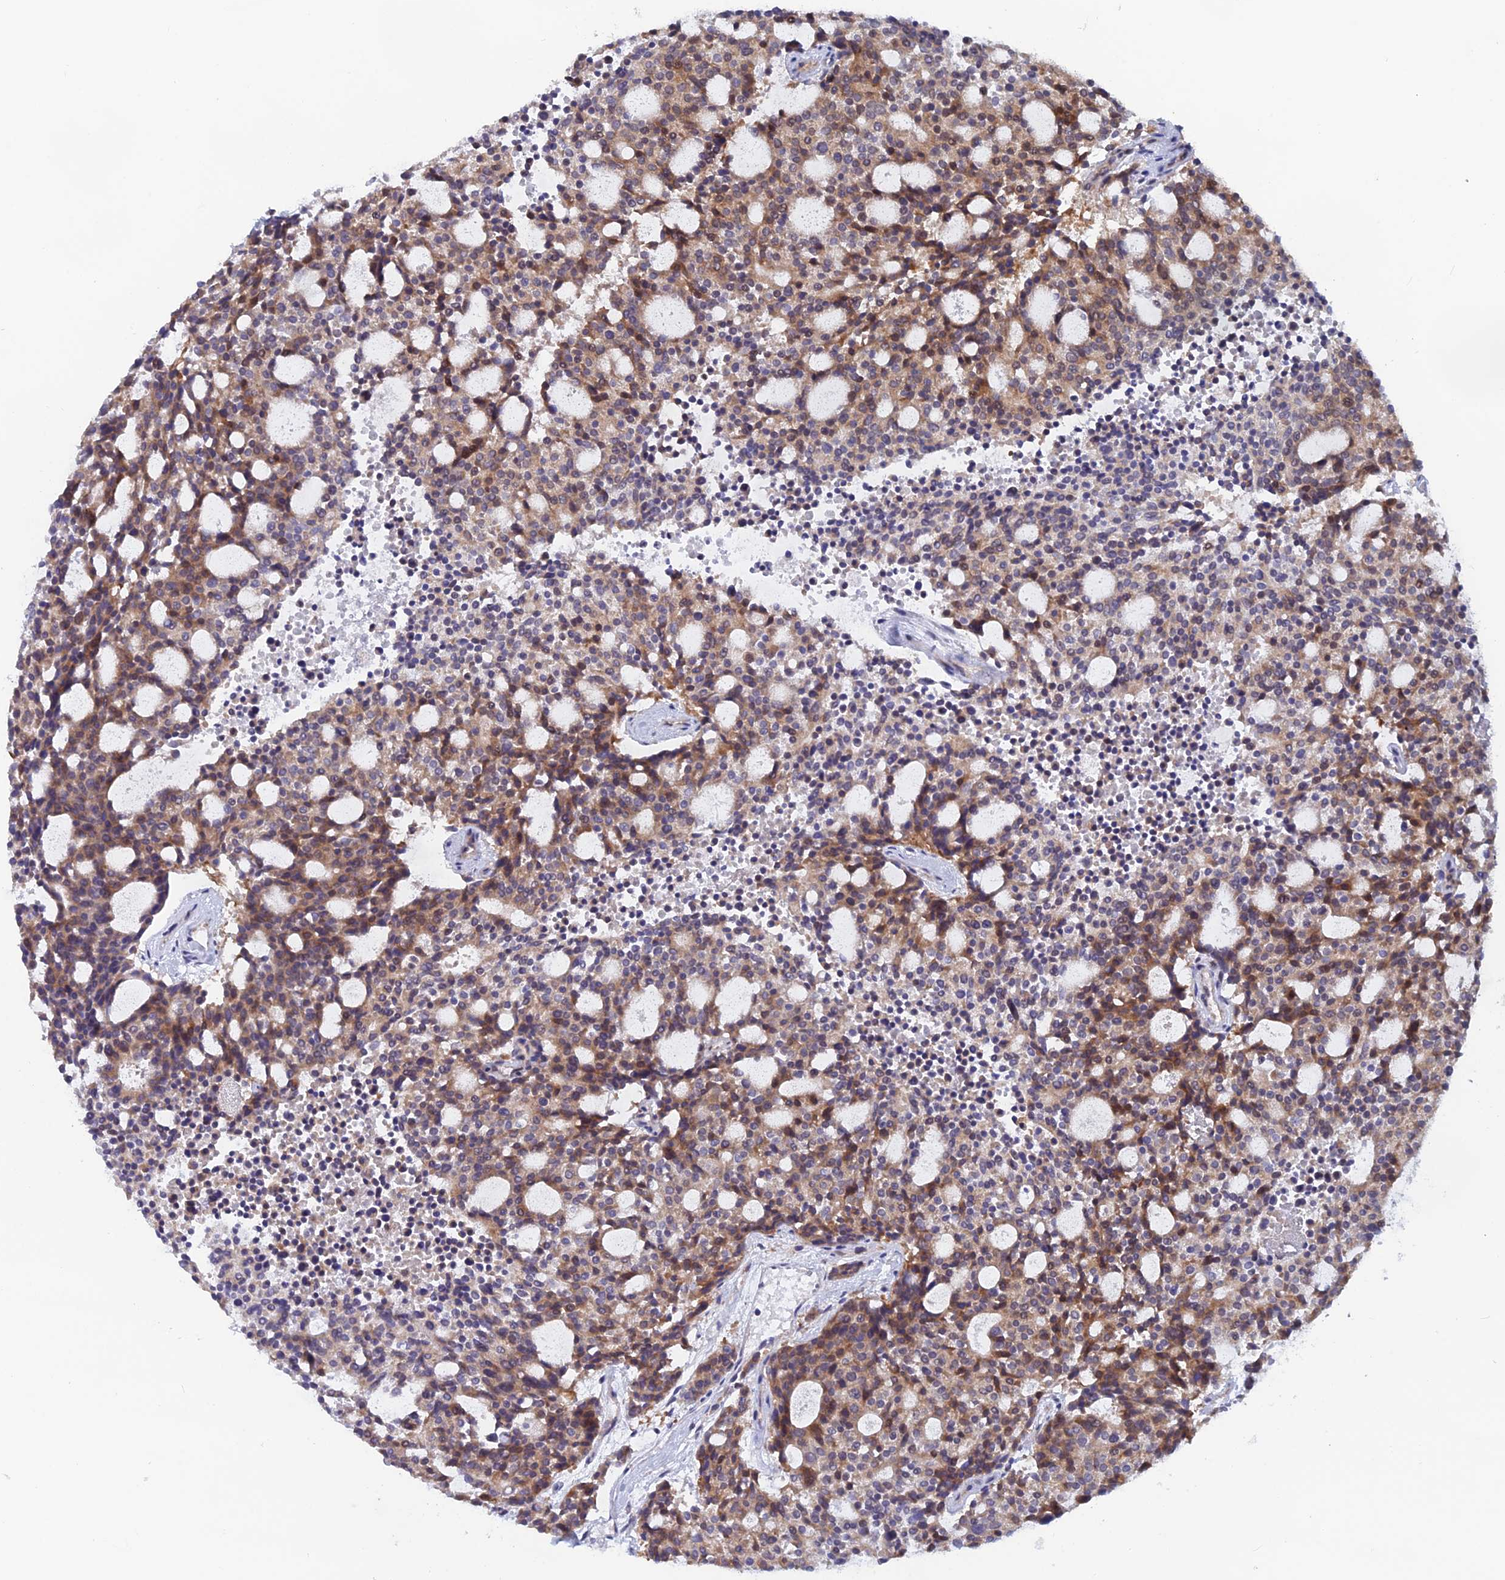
{"staining": {"intensity": "moderate", "quantity": ">75%", "location": "cytoplasmic/membranous"}, "tissue": "carcinoid", "cell_type": "Tumor cells", "image_type": "cancer", "snomed": [{"axis": "morphology", "description": "Carcinoid, malignant, NOS"}, {"axis": "topography", "description": "Pancreas"}], "caption": "DAB (3,3'-diaminobenzidine) immunohistochemical staining of human carcinoid displays moderate cytoplasmic/membranous protein positivity in about >75% of tumor cells. (IHC, brightfield microscopy, high magnification).", "gene": "SRA1", "patient": {"sex": "female", "age": 54}}